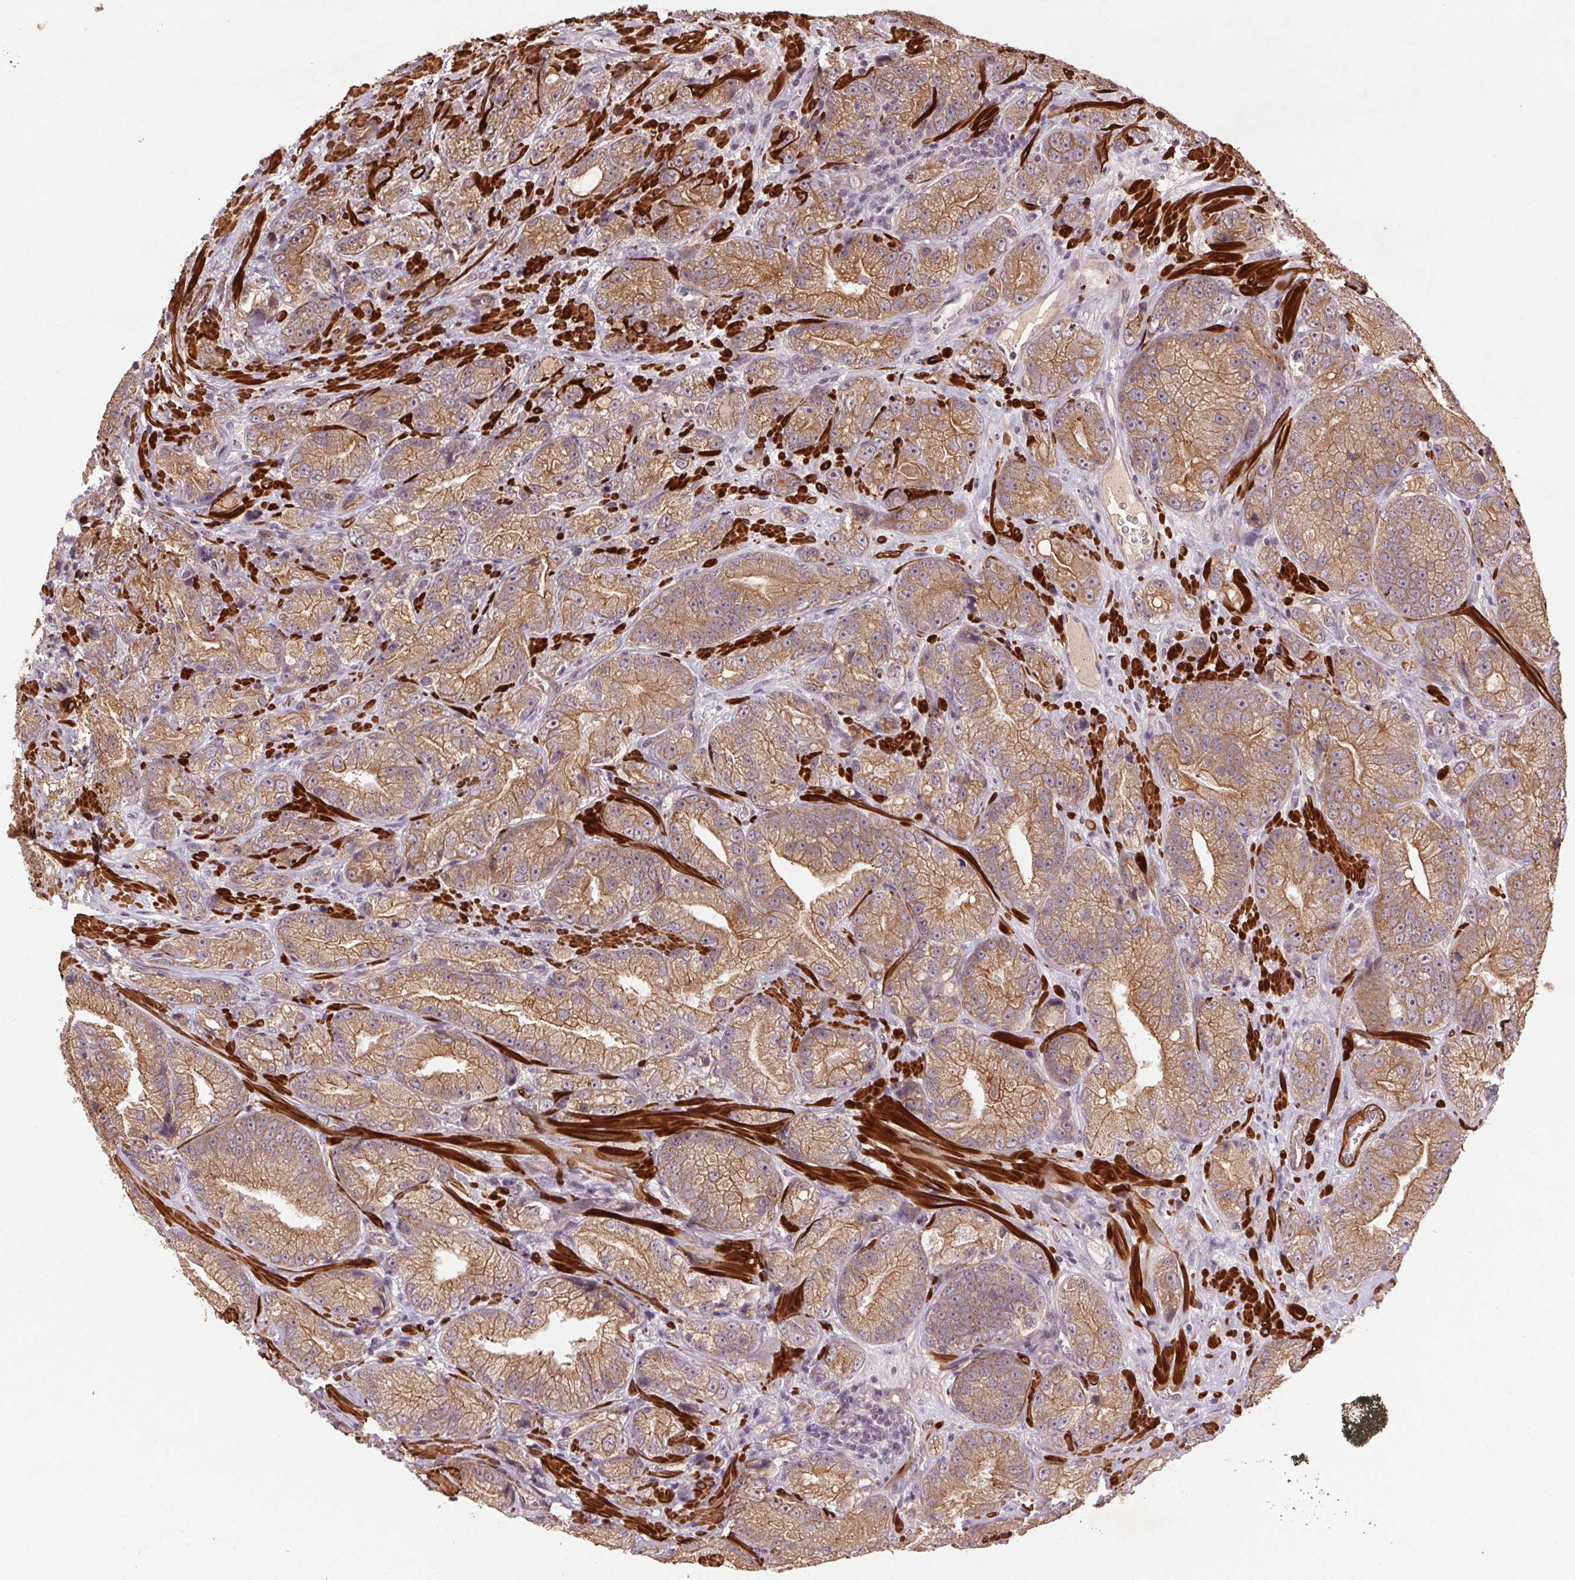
{"staining": {"intensity": "moderate", "quantity": ">75%", "location": "cytoplasmic/membranous"}, "tissue": "prostate cancer", "cell_type": "Tumor cells", "image_type": "cancer", "snomed": [{"axis": "morphology", "description": "Adenocarcinoma, NOS"}, {"axis": "topography", "description": "Prostate"}], "caption": "Immunohistochemistry (IHC) (DAB) staining of prostate cancer displays moderate cytoplasmic/membranous protein positivity in approximately >75% of tumor cells.", "gene": "SMLR1", "patient": {"sex": "male", "age": 63}}